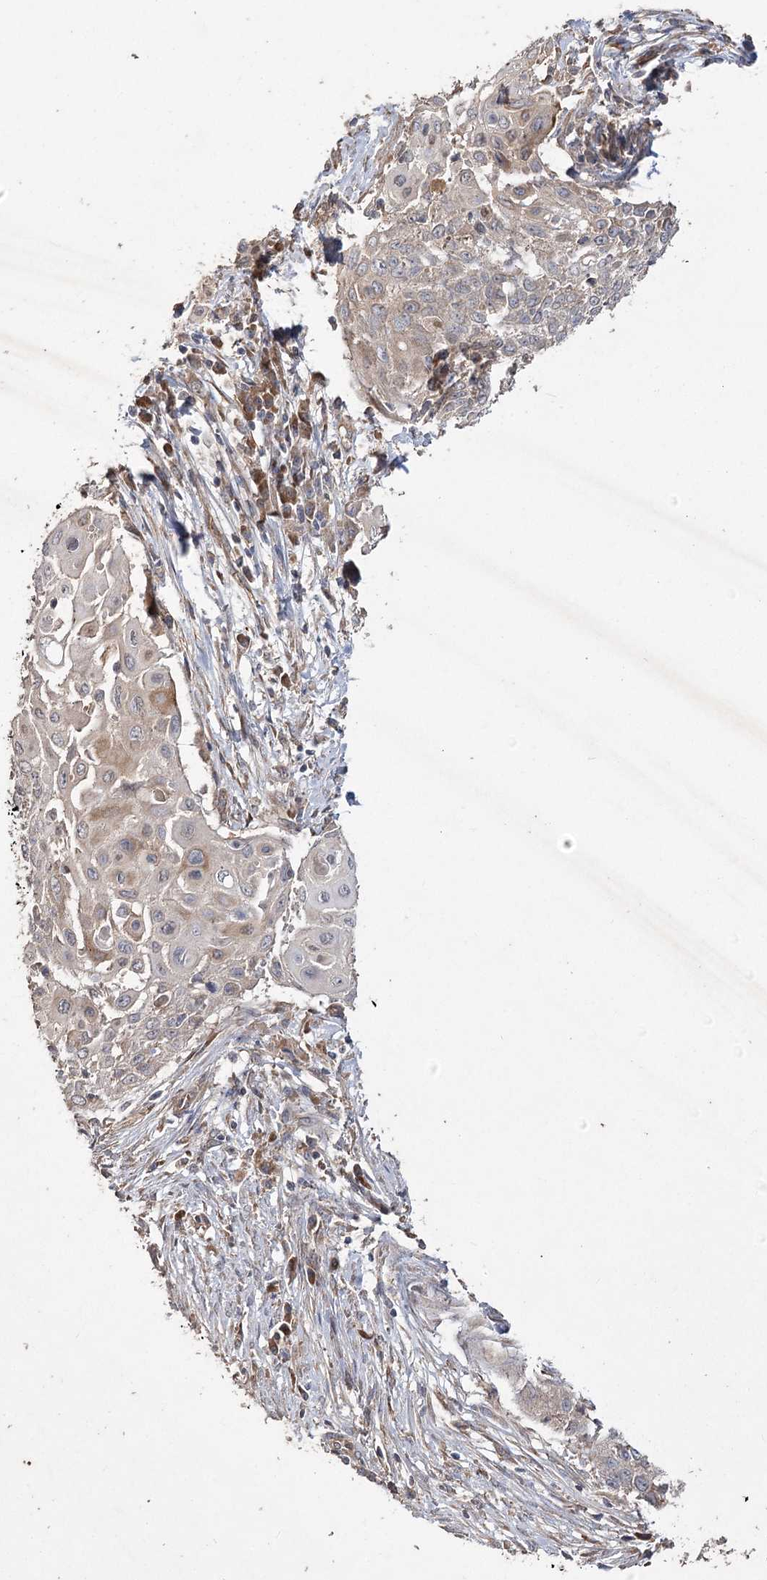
{"staining": {"intensity": "weak", "quantity": "<25%", "location": "cytoplasmic/membranous"}, "tissue": "cervical cancer", "cell_type": "Tumor cells", "image_type": "cancer", "snomed": [{"axis": "morphology", "description": "Squamous cell carcinoma, NOS"}, {"axis": "topography", "description": "Cervix"}], "caption": "Human cervical squamous cell carcinoma stained for a protein using immunohistochemistry reveals no staining in tumor cells.", "gene": "RIN2", "patient": {"sex": "female", "age": 39}}